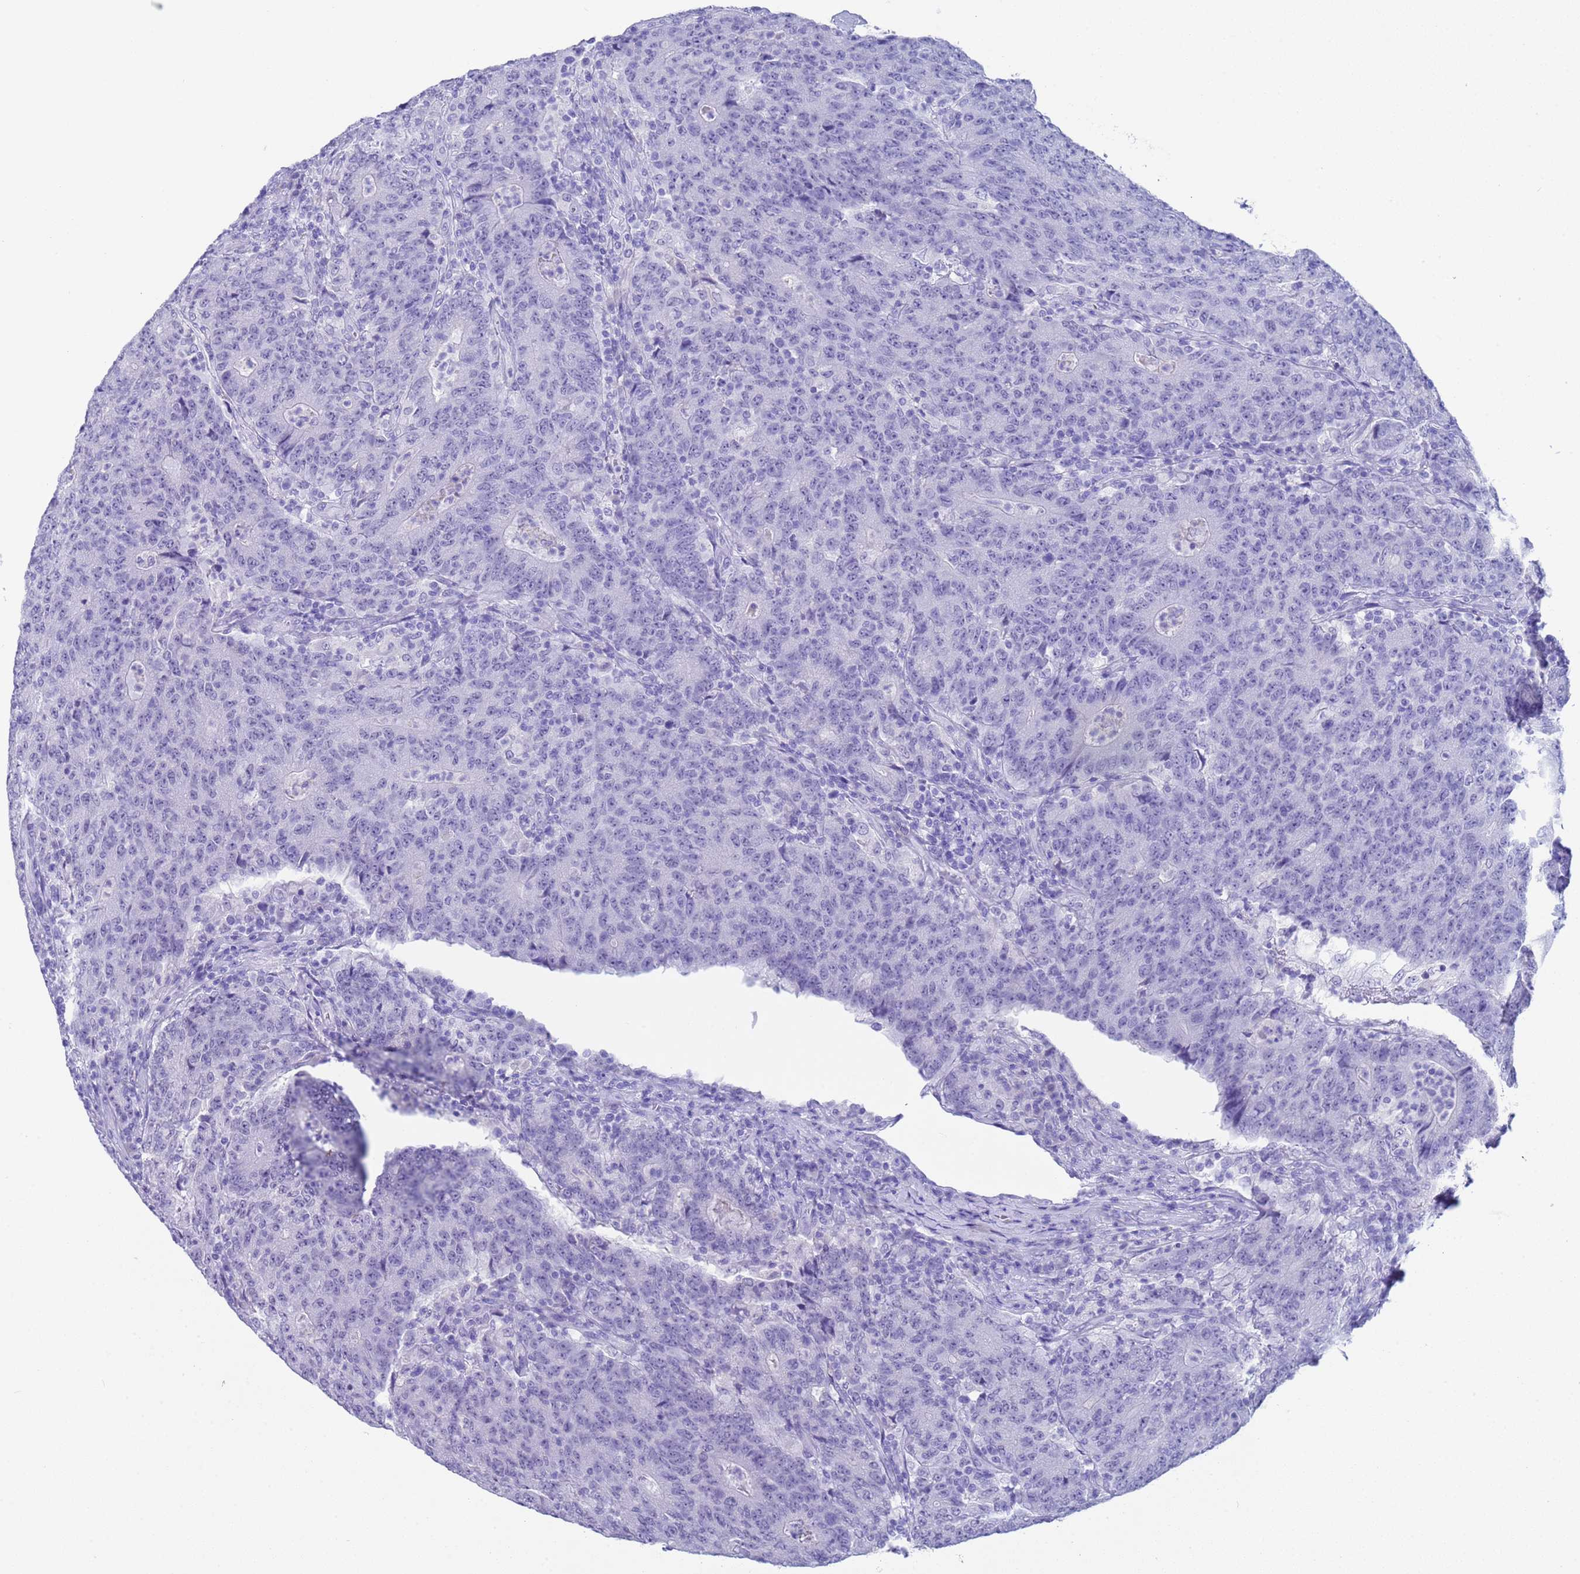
{"staining": {"intensity": "negative", "quantity": "none", "location": "none"}, "tissue": "colorectal cancer", "cell_type": "Tumor cells", "image_type": "cancer", "snomed": [{"axis": "morphology", "description": "Adenocarcinoma, NOS"}, {"axis": "topography", "description": "Colon"}], "caption": "High power microscopy photomicrograph of an IHC micrograph of colorectal cancer, revealing no significant staining in tumor cells. Nuclei are stained in blue.", "gene": "CKM", "patient": {"sex": "female", "age": 75}}